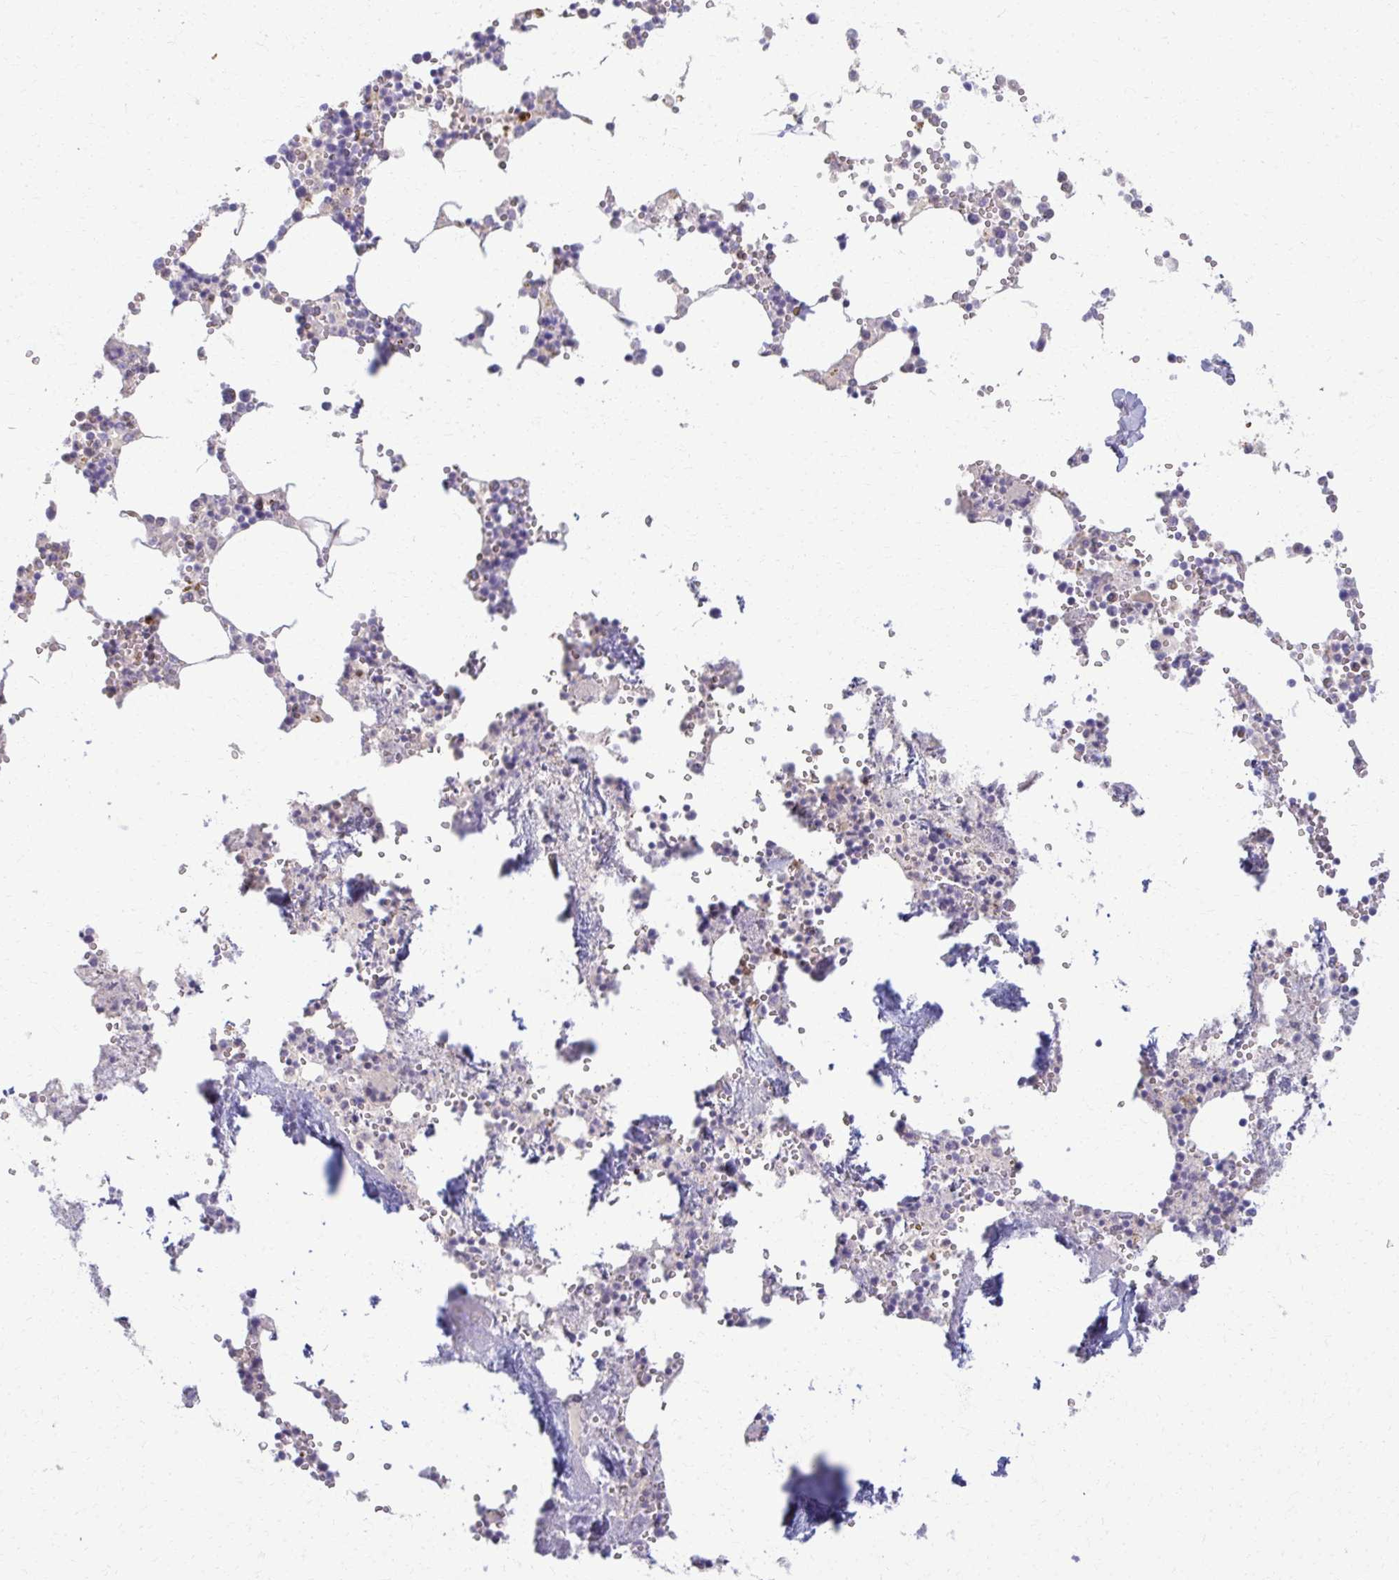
{"staining": {"intensity": "moderate", "quantity": "<25%", "location": "cytoplasmic/membranous"}, "tissue": "bone marrow", "cell_type": "Hematopoietic cells", "image_type": "normal", "snomed": [{"axis": "morphology", "description": "Normal tissue, NOS"}, {"axis": "topography", "description": "Bone marrow"}], "caption": "Normal bone marrow shows moderate cytoplasmic/membranous staining in about <25% of hematopoietic cells, visualized by immunohistochemistry. (DAB IHC with brightfield microscopy, high magnification).", "gene": "ENSG00000275249", "patient": {"sex": "male", "age": 54}}